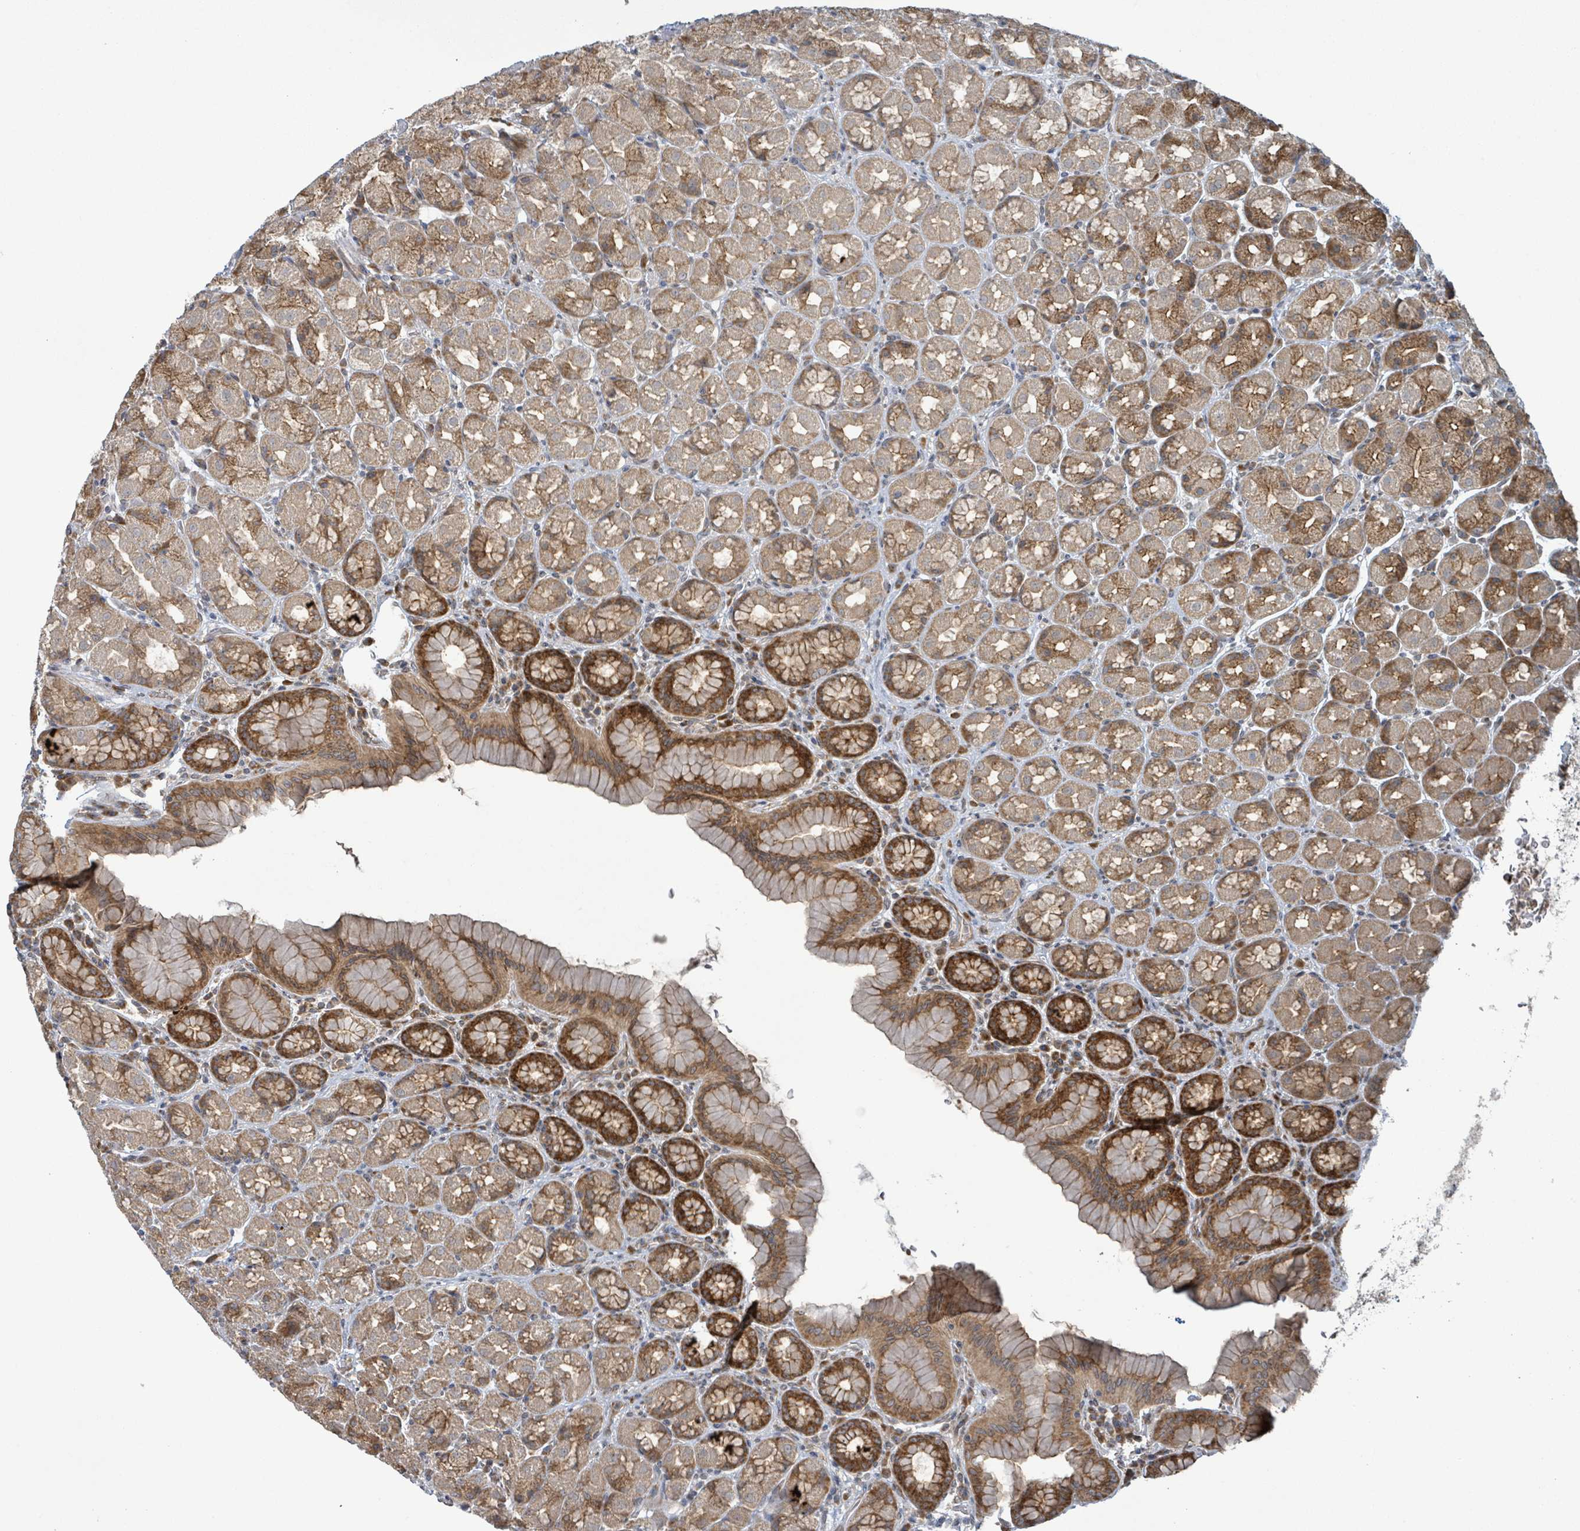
{"staining": {"intensity": "strong", "quantity": ">75%", "location": "cytoplasmic/membranous"}, "tissue": "stomach", "cell_type": "Glandular cells", "image_type": "normal", "snomed": [{"axis": "morphology", "description": "Normal tissue, NOS"}, {"axis": "topography", "description": "Stomach, upper"}, {"axis": "topography", "description": "Stomach"}], "caption": "Stomach stained with DAB (3,3'-diaminobenzidine) immunohistochemistry (IHC) exhibits high levels of strong cytoplasmic/membranous staining in about >75% of glandular cells. (DAB (3,3'-diaminobenzidine) = brown stain, brightfield microscopy at high magnification).", "gene": "OR51E1", "patient": {"sex": "male", "age": 68}}